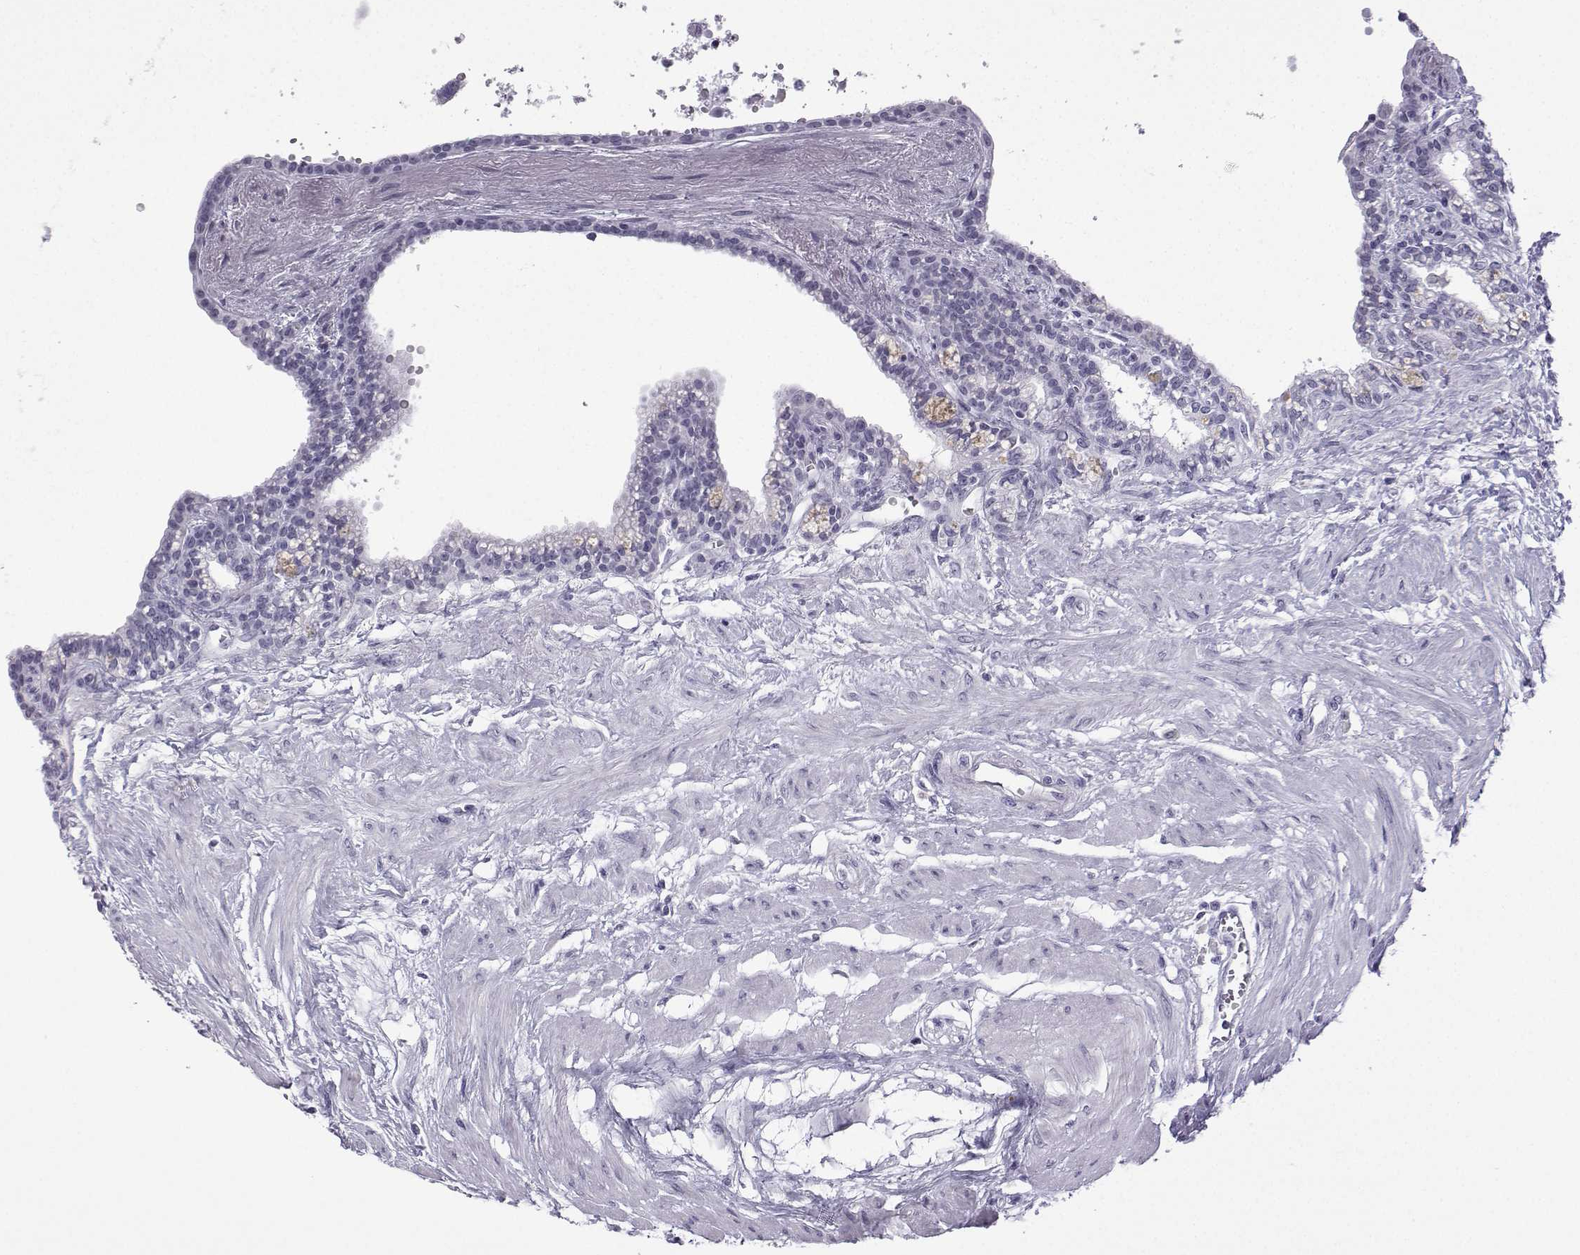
{"staining": {"intensity": "negative", "quantity": "none", "location": "none"}, "tissue": "seminal vesicle", "cell_type": "Glandular cells", "image_type": "normal", "snomed": [{"axis": "morphology", "description": "Normal tissue, NOS"}, {"axis": "morphology", "description": "Urothelial carcinoma, NOS"}, {"axis": "topography", "description": "Urinary bladder"}, {"axis": "topography", "description": "Seminal veicle"}], "caption": "IHC photomicrograph of unremarkable seminal vesicle stained for a protein (brown), which shows no expression in glandular cells.", "gene": "MRGBP", "patient": {"sex": "male", "age": 76}}